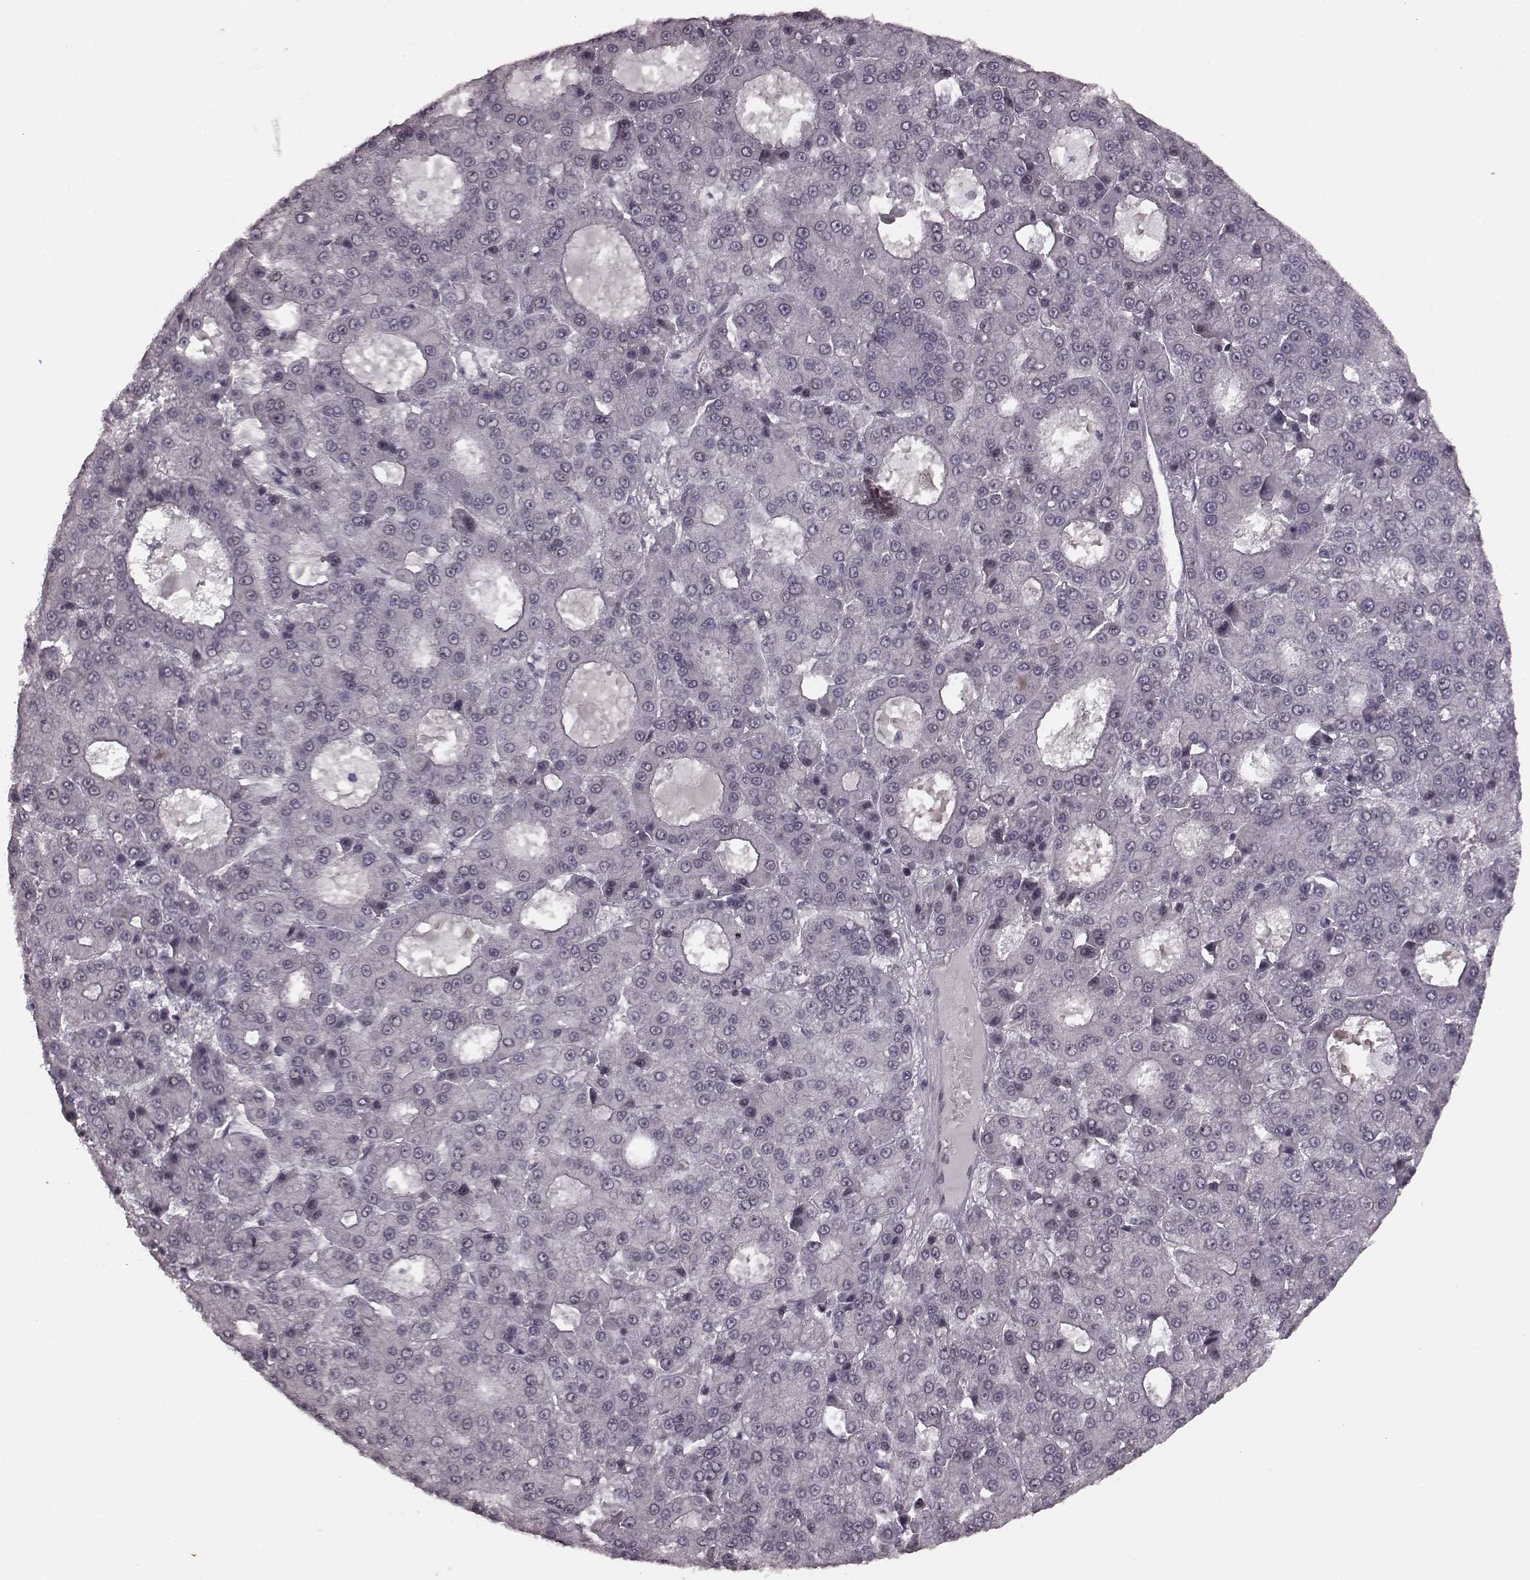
{"staining": {"intensity": "negative", "quantity": "none", "location": "none"}, "tissue": "liver cancer", "cell_type": "Tumor cells", "image_type": "cancer", "snomed": [{"axis": "morphology", "description": "Carcinoma, Hepatocellular, NOS"}, {"axis": "topography", "description": "Liver"}], "caption": "This is an IHC histopathology image of human liver cancer (hepatocellular carcinoma). There is no staining in tumor cells.", "gene": "NR2C1", "patient": {"sex": "male", "age": 70}}